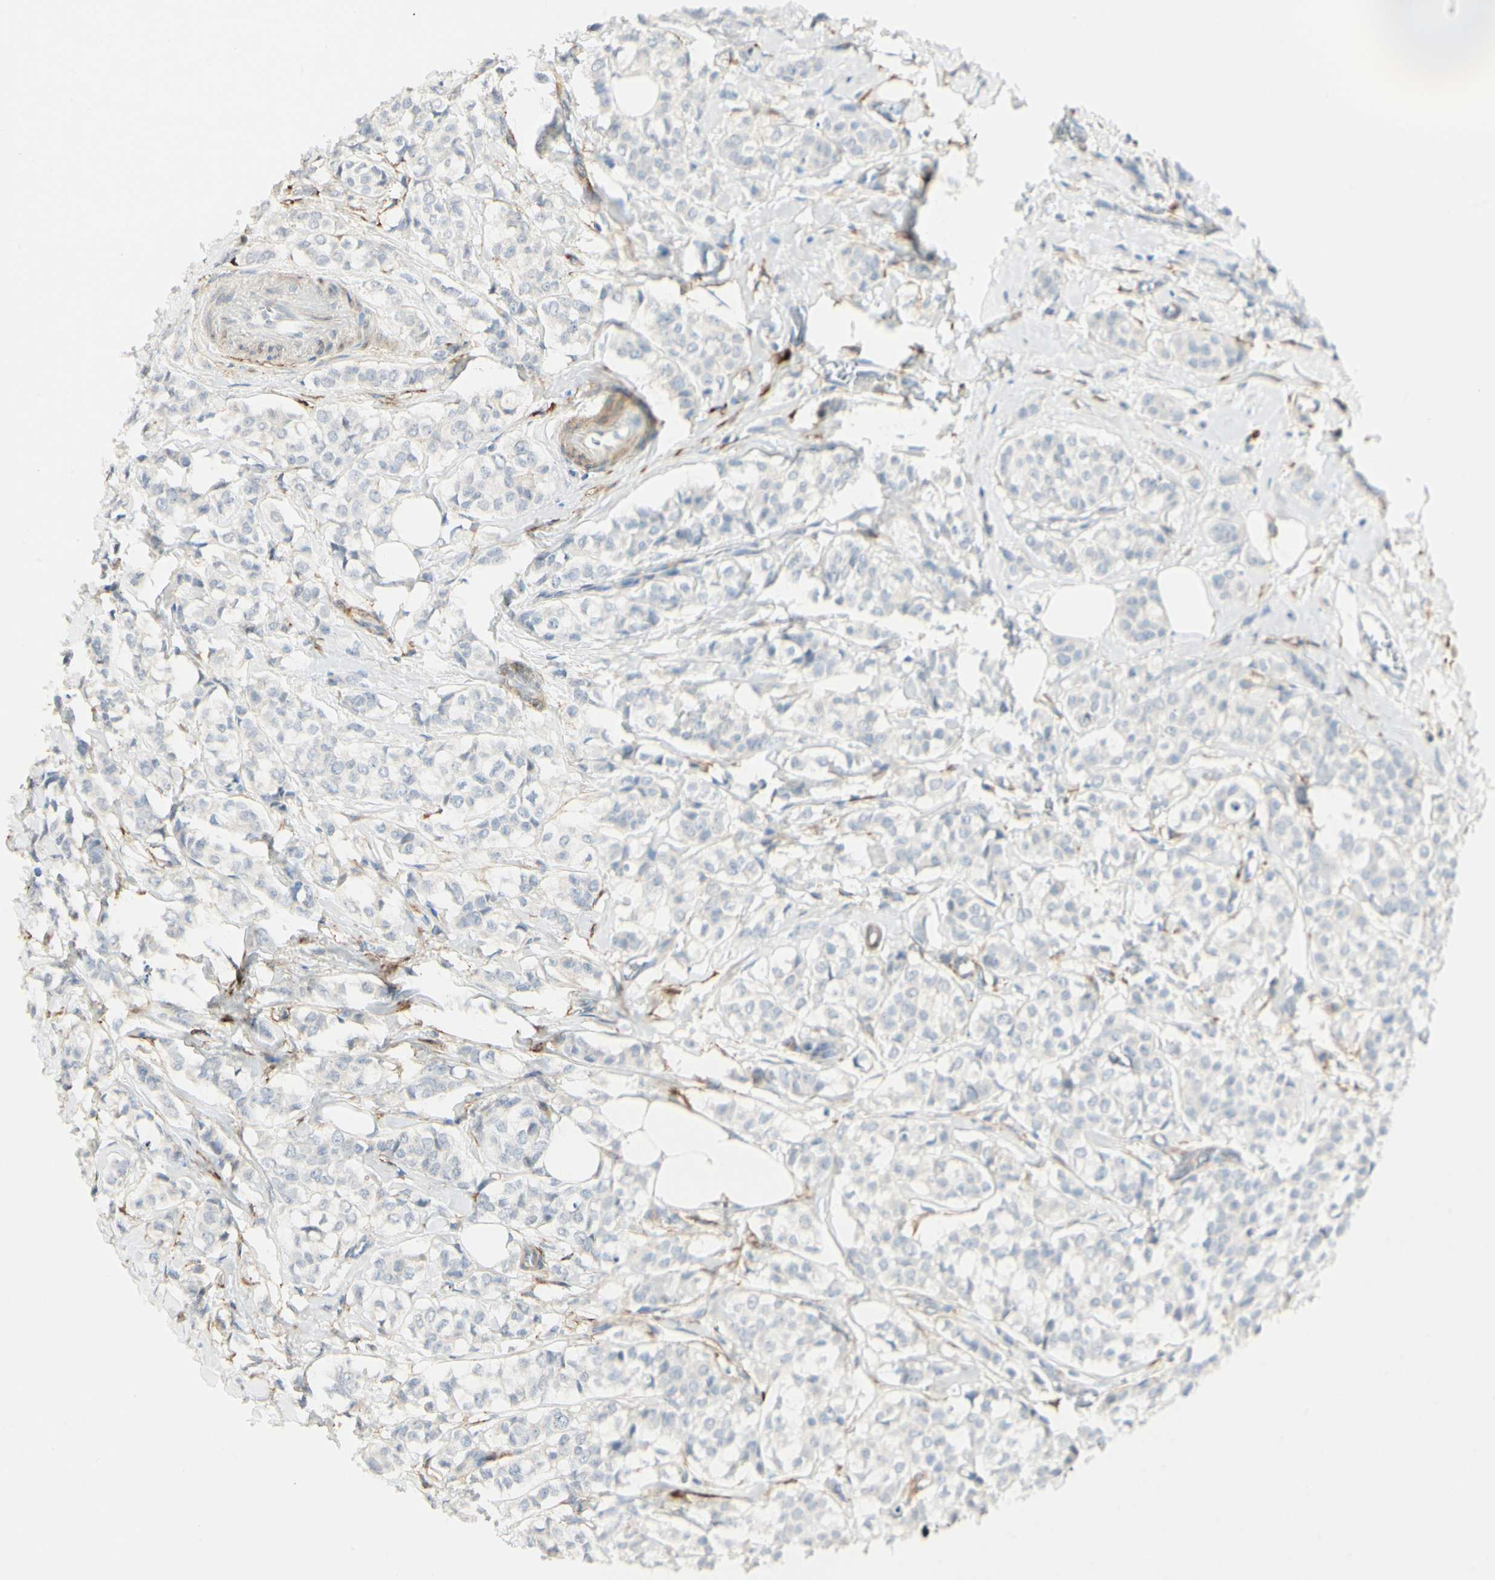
{"staining": {"intensity": "negative", "quantity": "none", "location": "none"}, "tissue": "breast cancer", "cell_type": "Tumor cells", "image_type": "cancer", "snomed": [{"axis": "morphology", "description": "Lobular carcinoma"}, {"axis": "topography", "description": "Breast"}], "caption": "IHC of human breast cancer reveals no positivity in tumor cells.", "gene": "AMPH", "patient": {"sex": "female", "age": 60}}